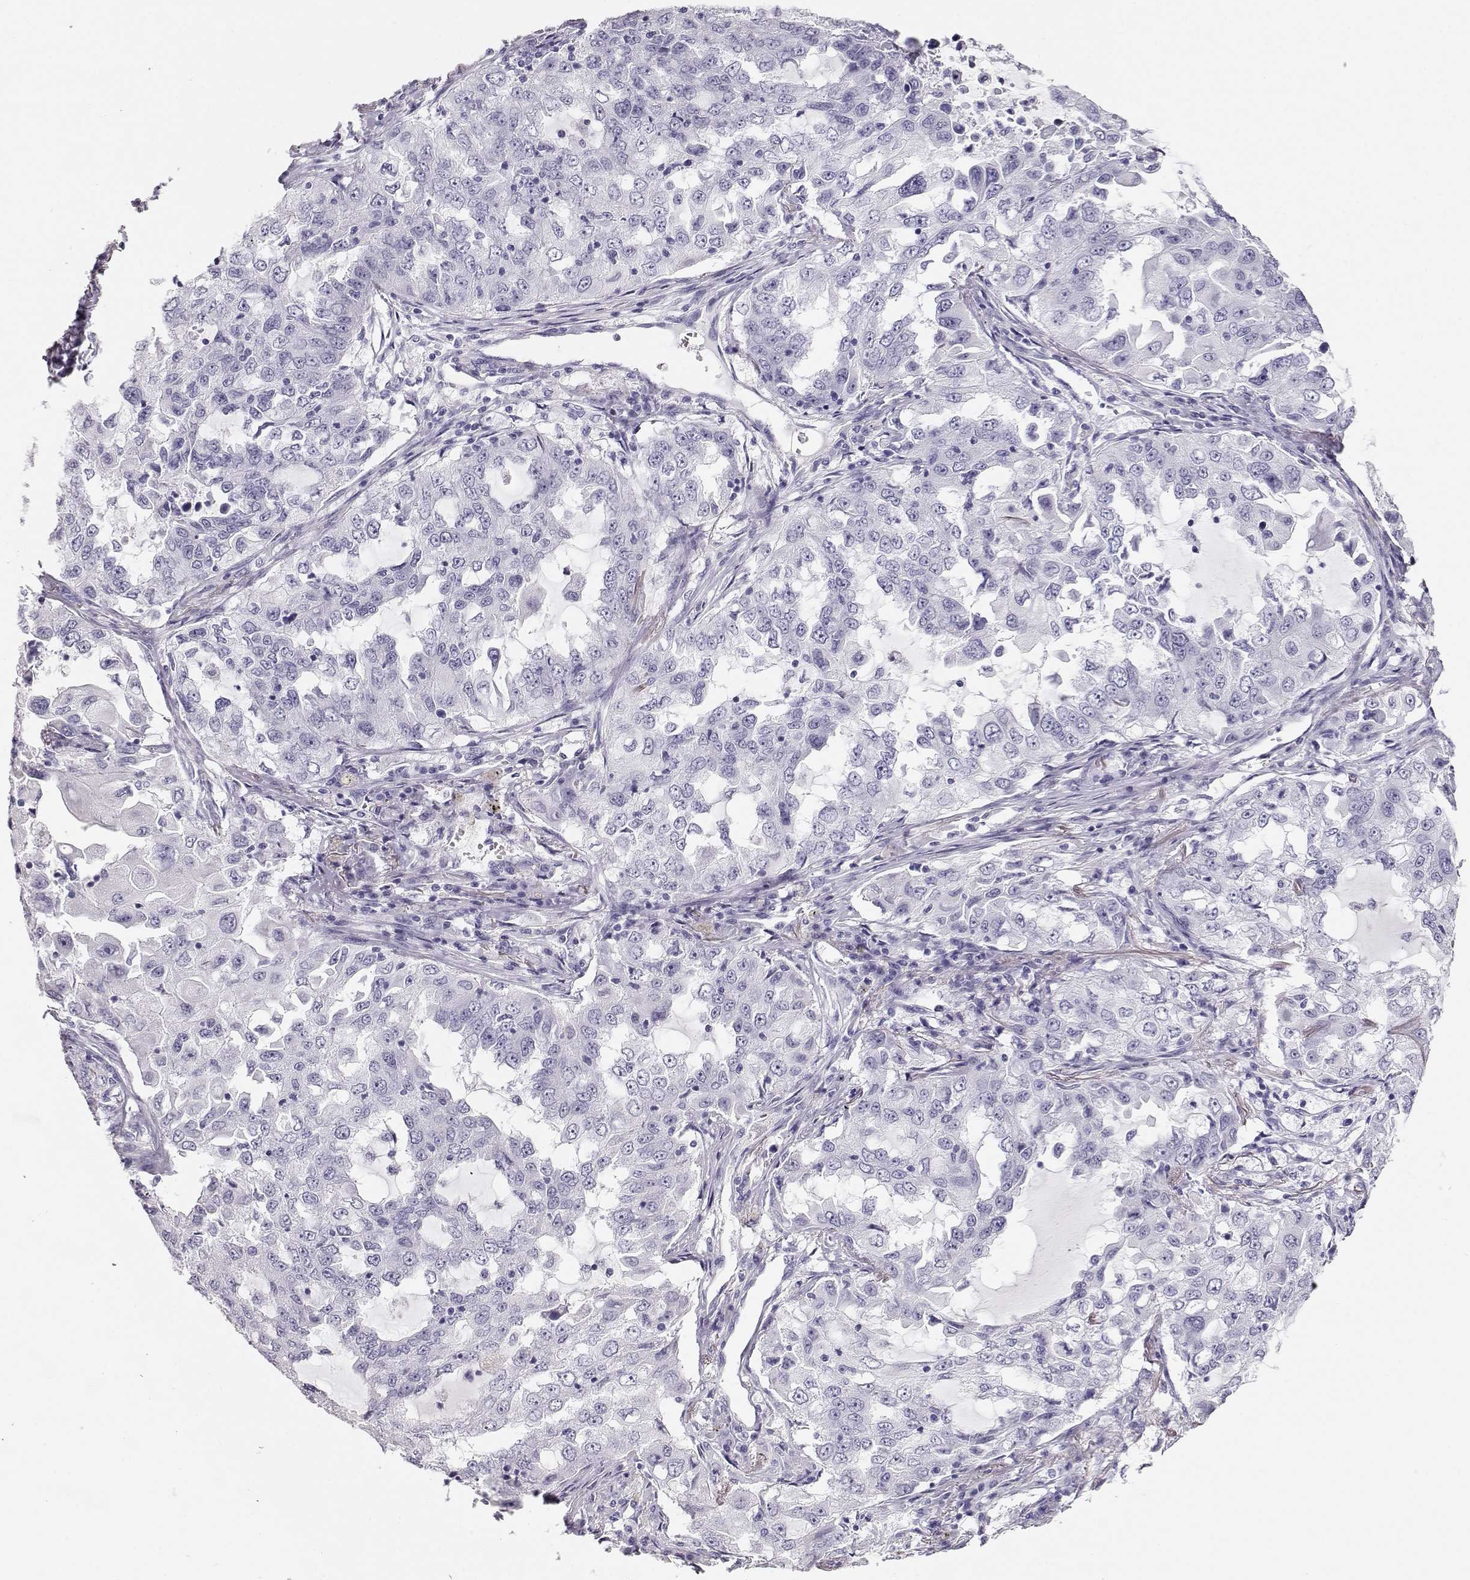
{"staining": {"intensity": "negative", "quantity": "none", "location": "none"}, "tissue": "lung cancer", "cell_type": "Tumor cells", "image_type": "cancer", "snomed": [{"axis": "morphology", "description": "Adenocarcinoma, NOS"}, {"axis": "topography", "description": "Lung"}], "caption": "Photomicrograph shows no significant protein expression in tumor cells of adenocarcinoma (lung).", "gene": "MAGEC1", "patient": {"sex": "female", "age": 61}}